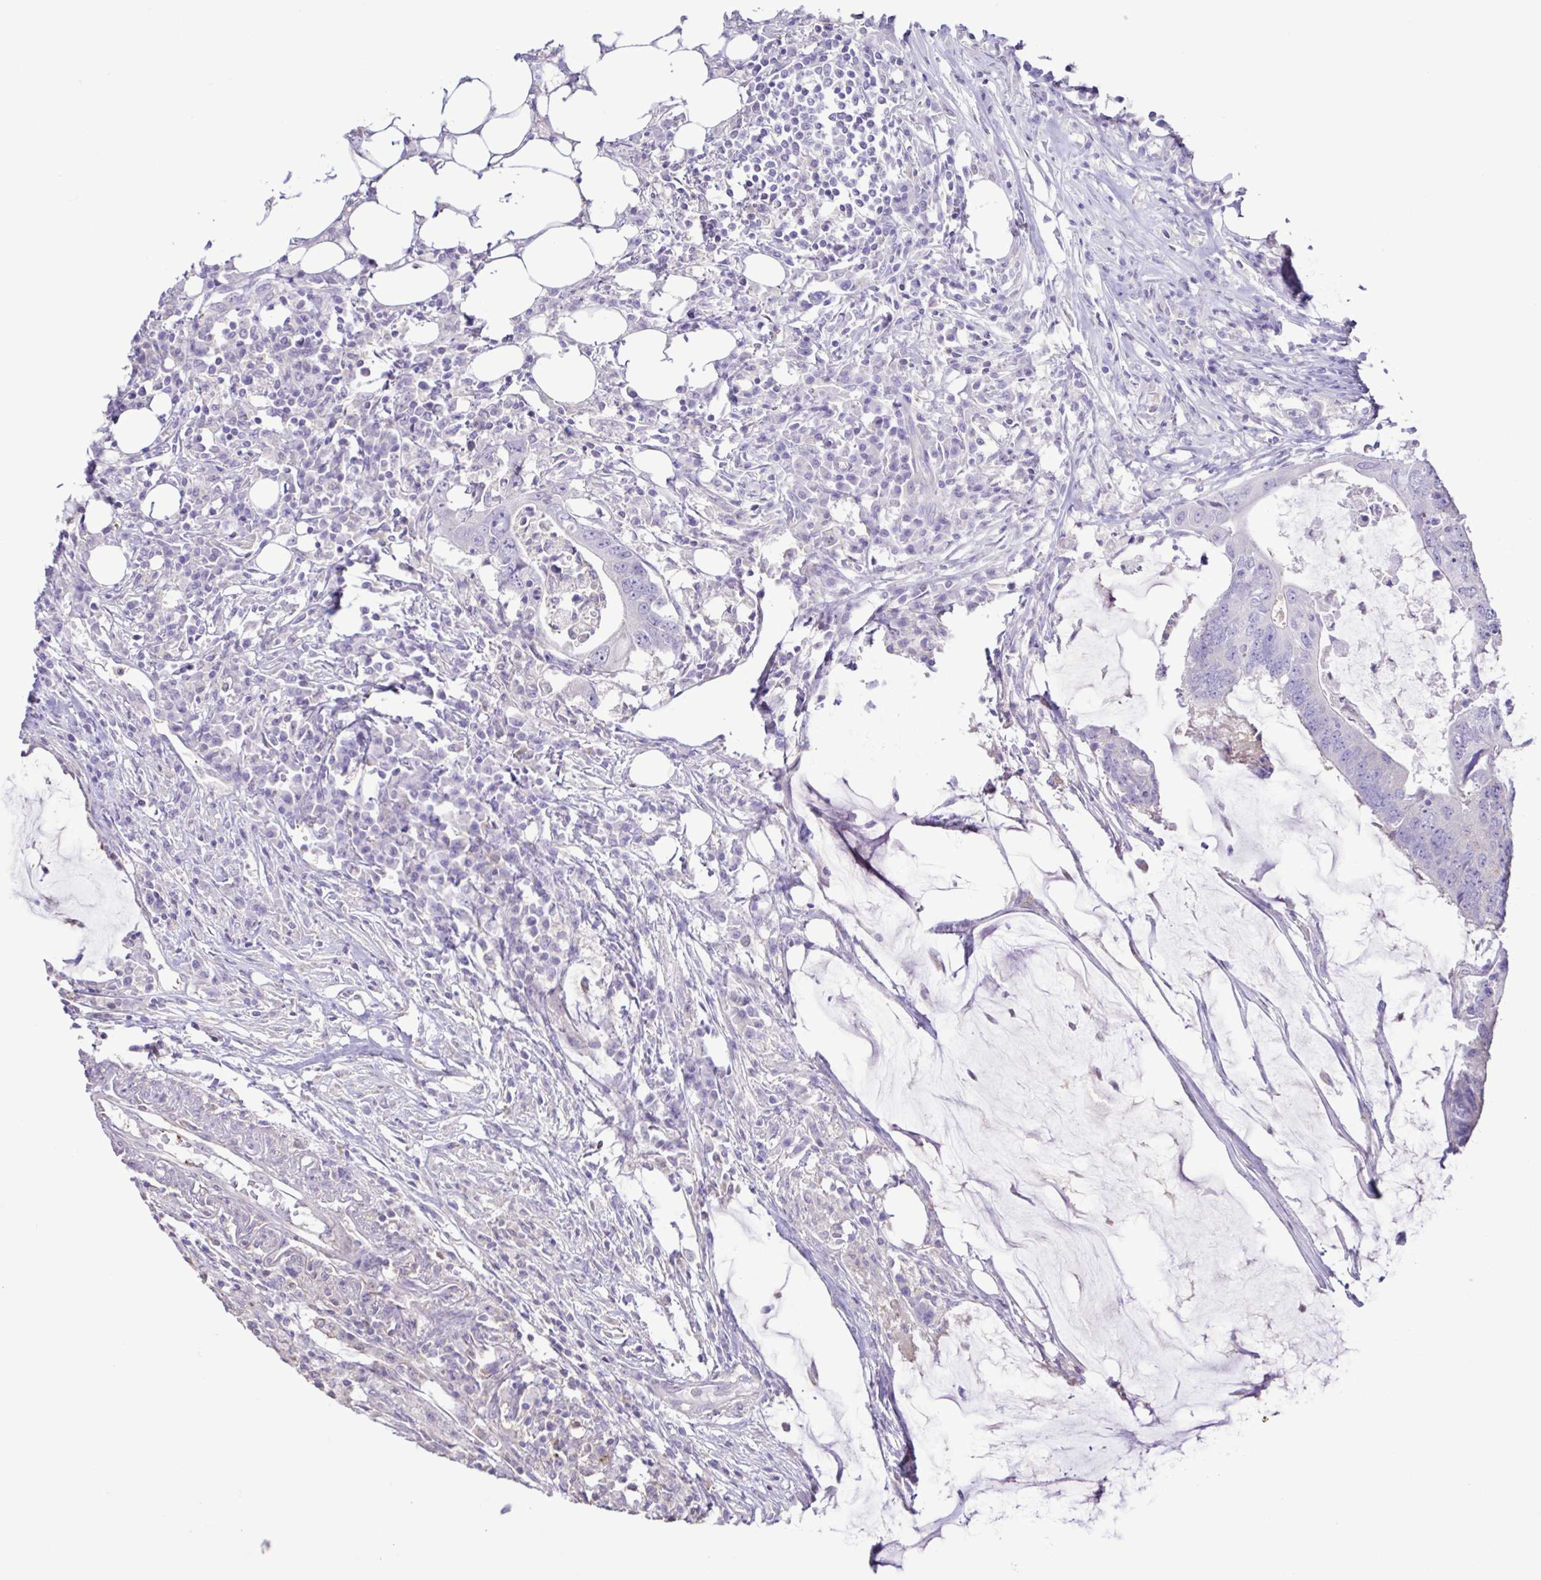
{"staining": {"intensity": "weak", "quantity": "<25%", "location": "cytoplasmic/membranous"}, "tissue": "colorectal cancer", "cell_type": "Tumor cells", "image_type": "cancer", "snomed": [{"axis": "morphology", "description": "Adenocarcinoma, NOS"}, {"axis": "topography", "description": "Colon"}], "caption": "Immunohistochemistry (IHC) of human colorectal cancer shows no expression in tumor cells.", "gene": "CYP17A1", "patient": {"sex": "male", "age": 71}}